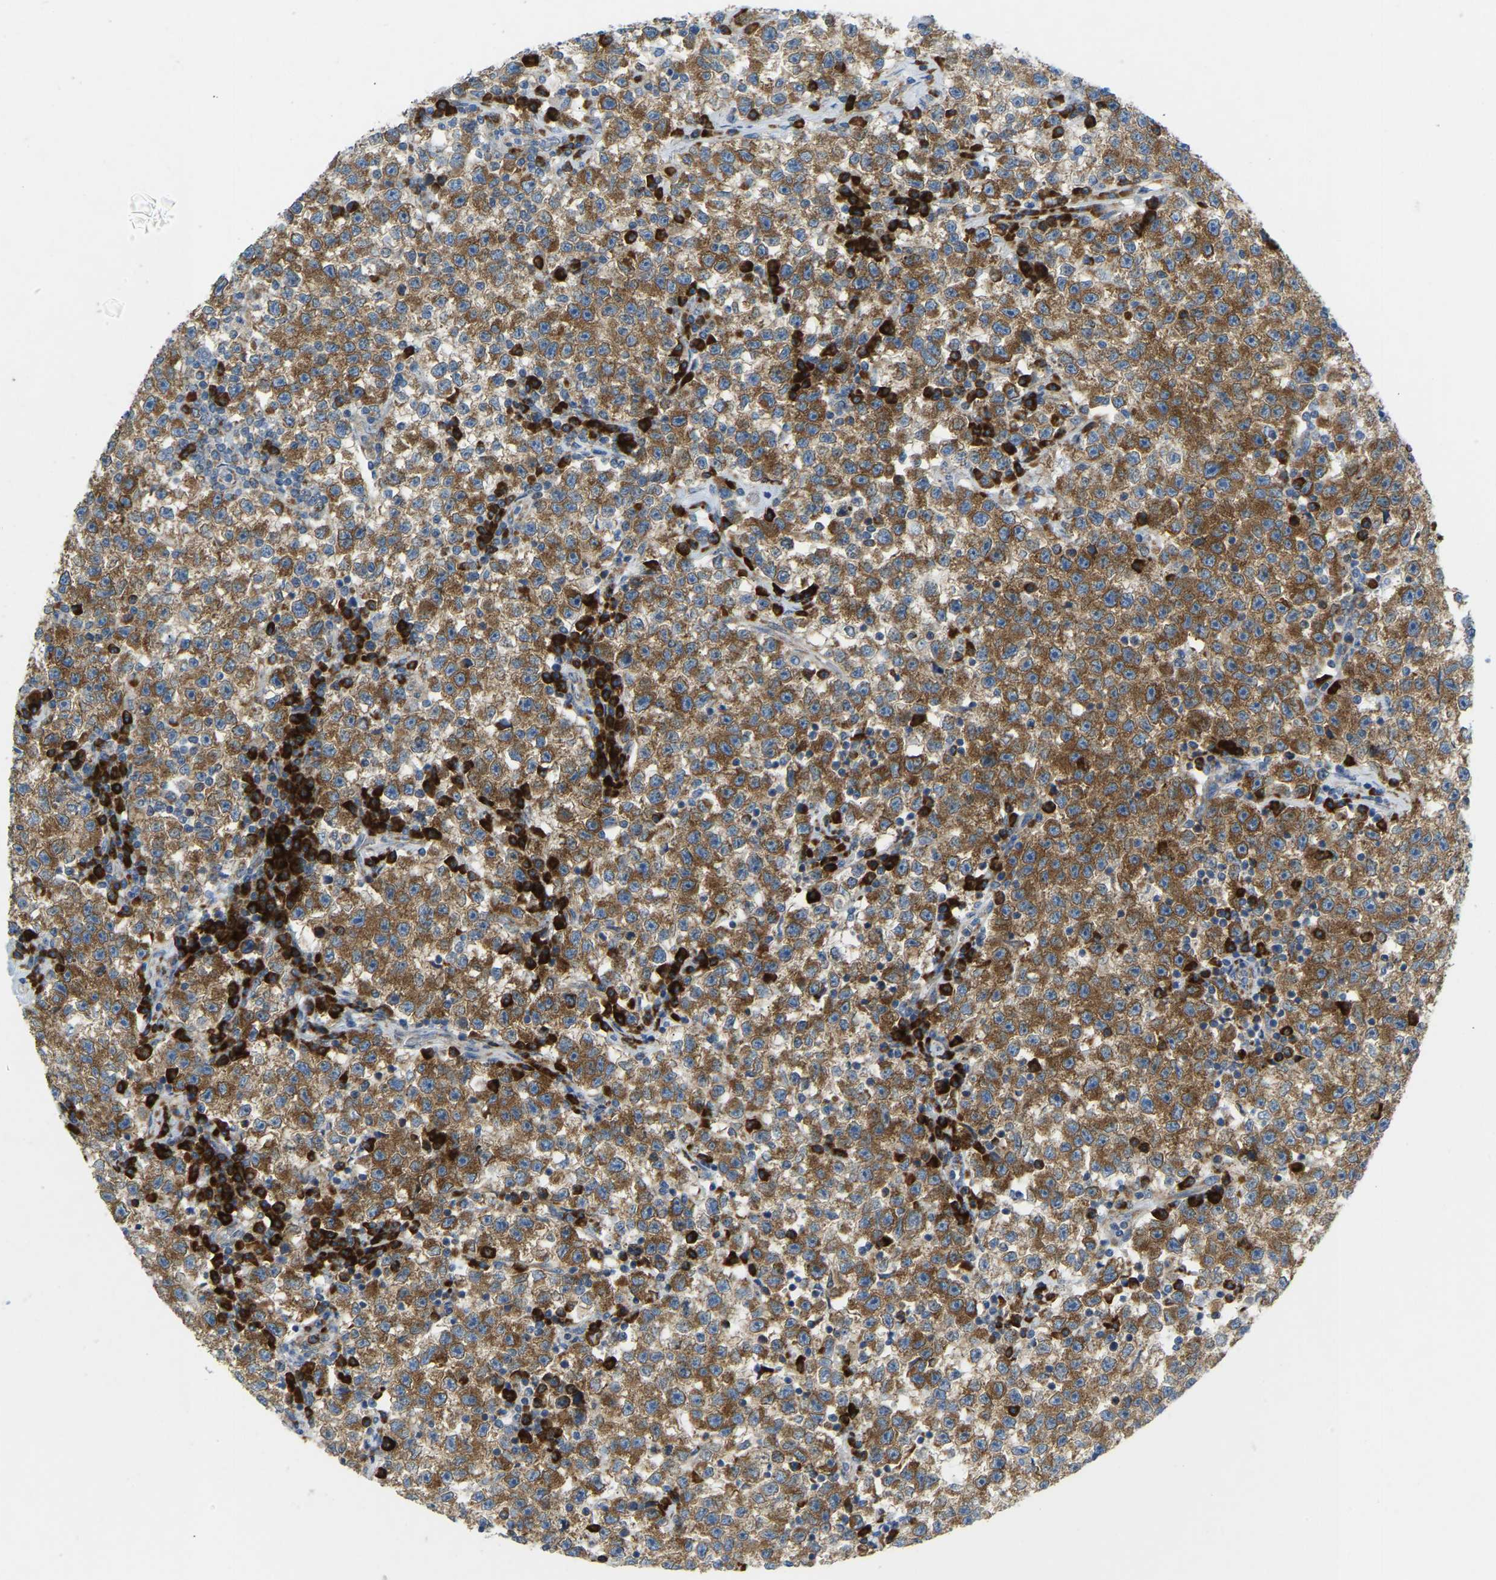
{"staining": {"intensity": "moderate", "quantity": ">75%", "location": "cytoplasmic/membranous"}, "tissue": "testis cancer", "cell_type": "Tumor cells", "image_type": "cancer", "snomed": [{"axis": "morphology", "description": "Seminoma, NOS"}, {"axis": "topography", "description": "Testis"}], "caption": "DAB (3,3'-diaminobenzidine) immunohistochemical staining of human testis cancer displays moderate cytoplasmic/membranous protein expression in approximately >75% of tumor cells.", "gene": "SND1", "patient": {"sex": "male", "age": 22}}